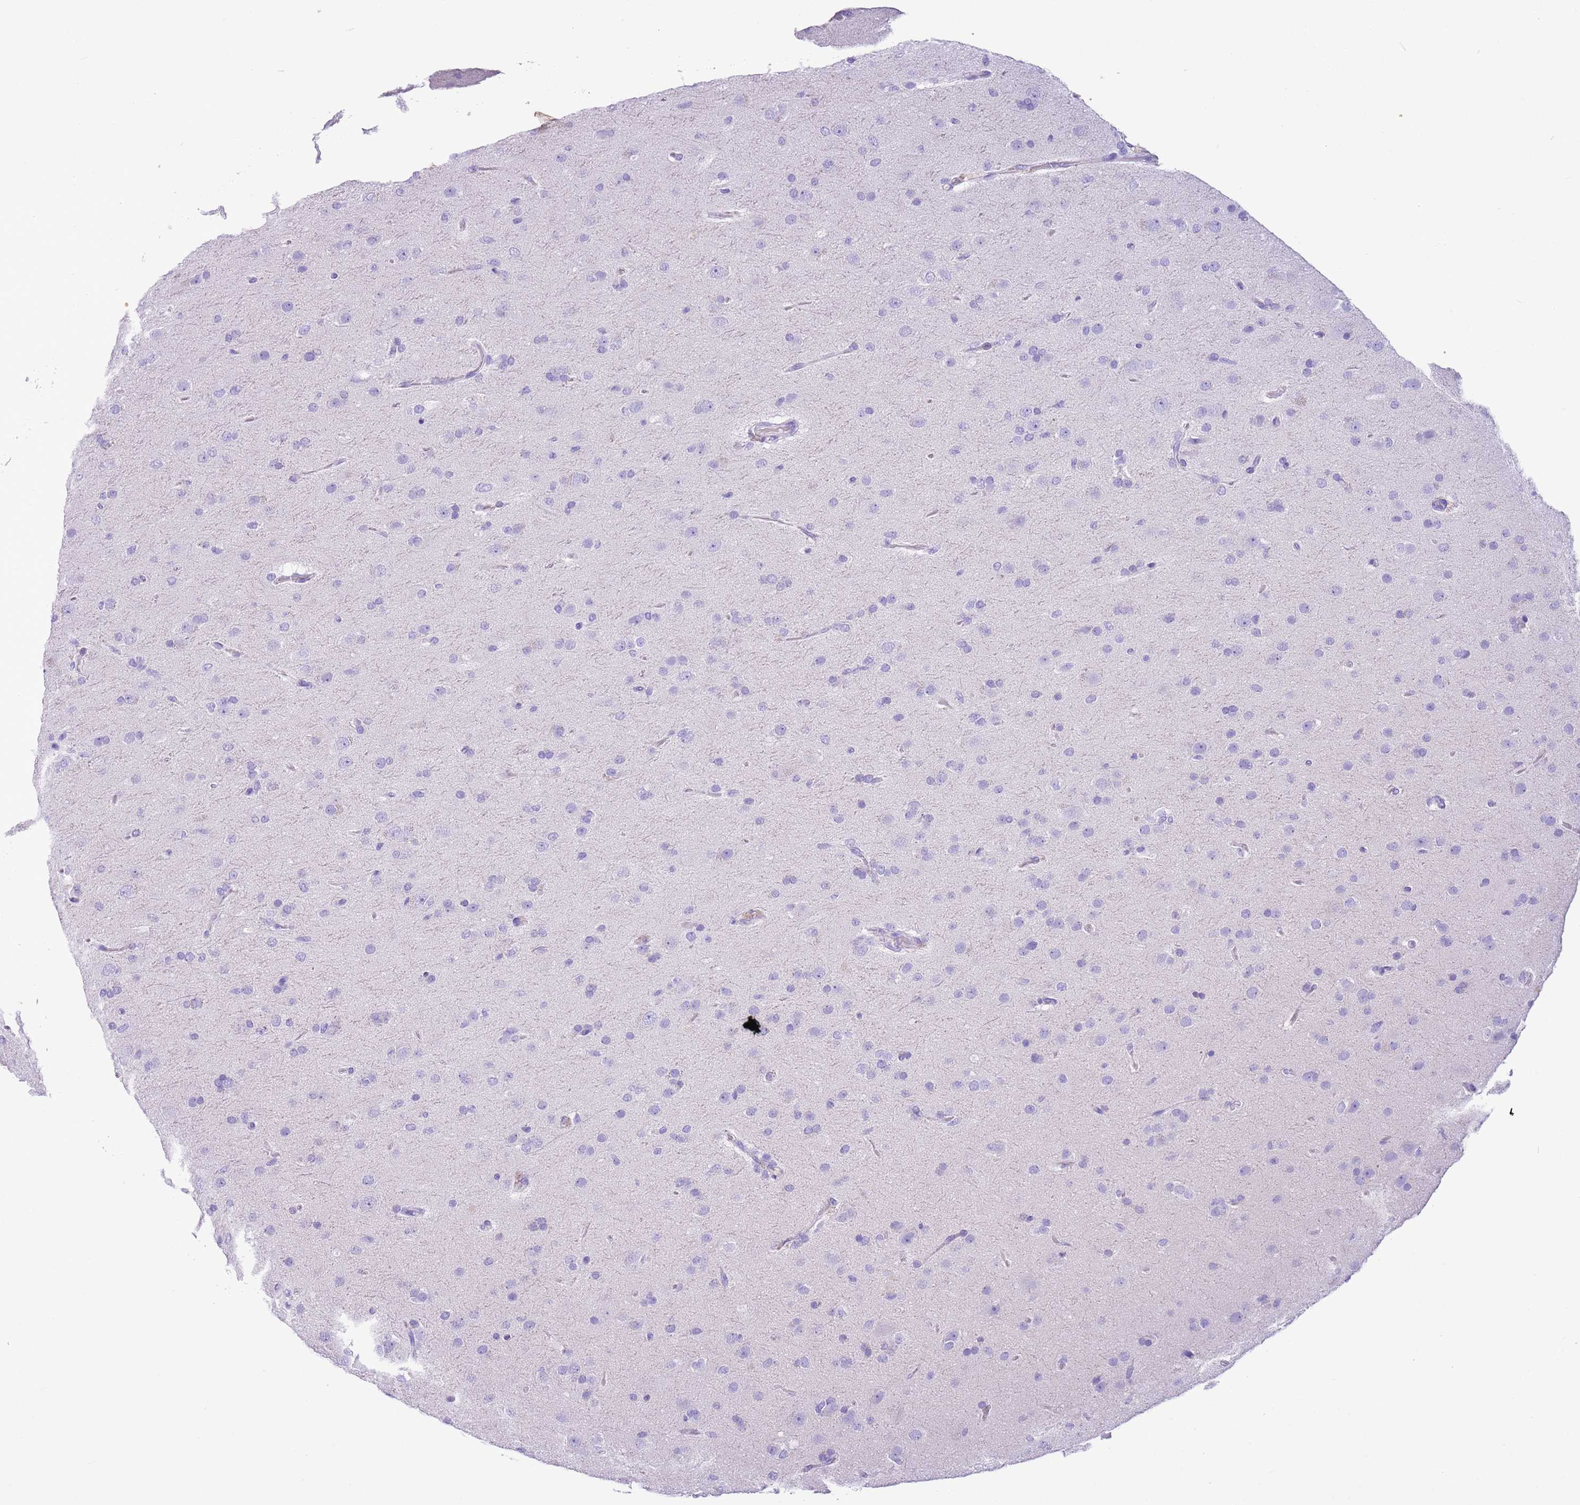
{"staining": {"intensity": "negative", "quantity": "none", "location": "none"}, "tissue": "glioma", "cell_type": "Tumor cells", "image_type": "cancer", "snomed": [{"axis": "morphology", "description": "Glioma, malignant, Low grade"}, {"axis": "topography", "description": "Brain"}], "caption": "High magnification brightfield microscopy of low-grade glioma (malignant) stained with DAB (brown) and counterstained with hematoxylin (blue): tumor cells show no significant staining.", "gene": "TBC1D10B", "patient": {"sex": "male", "age": 65}}